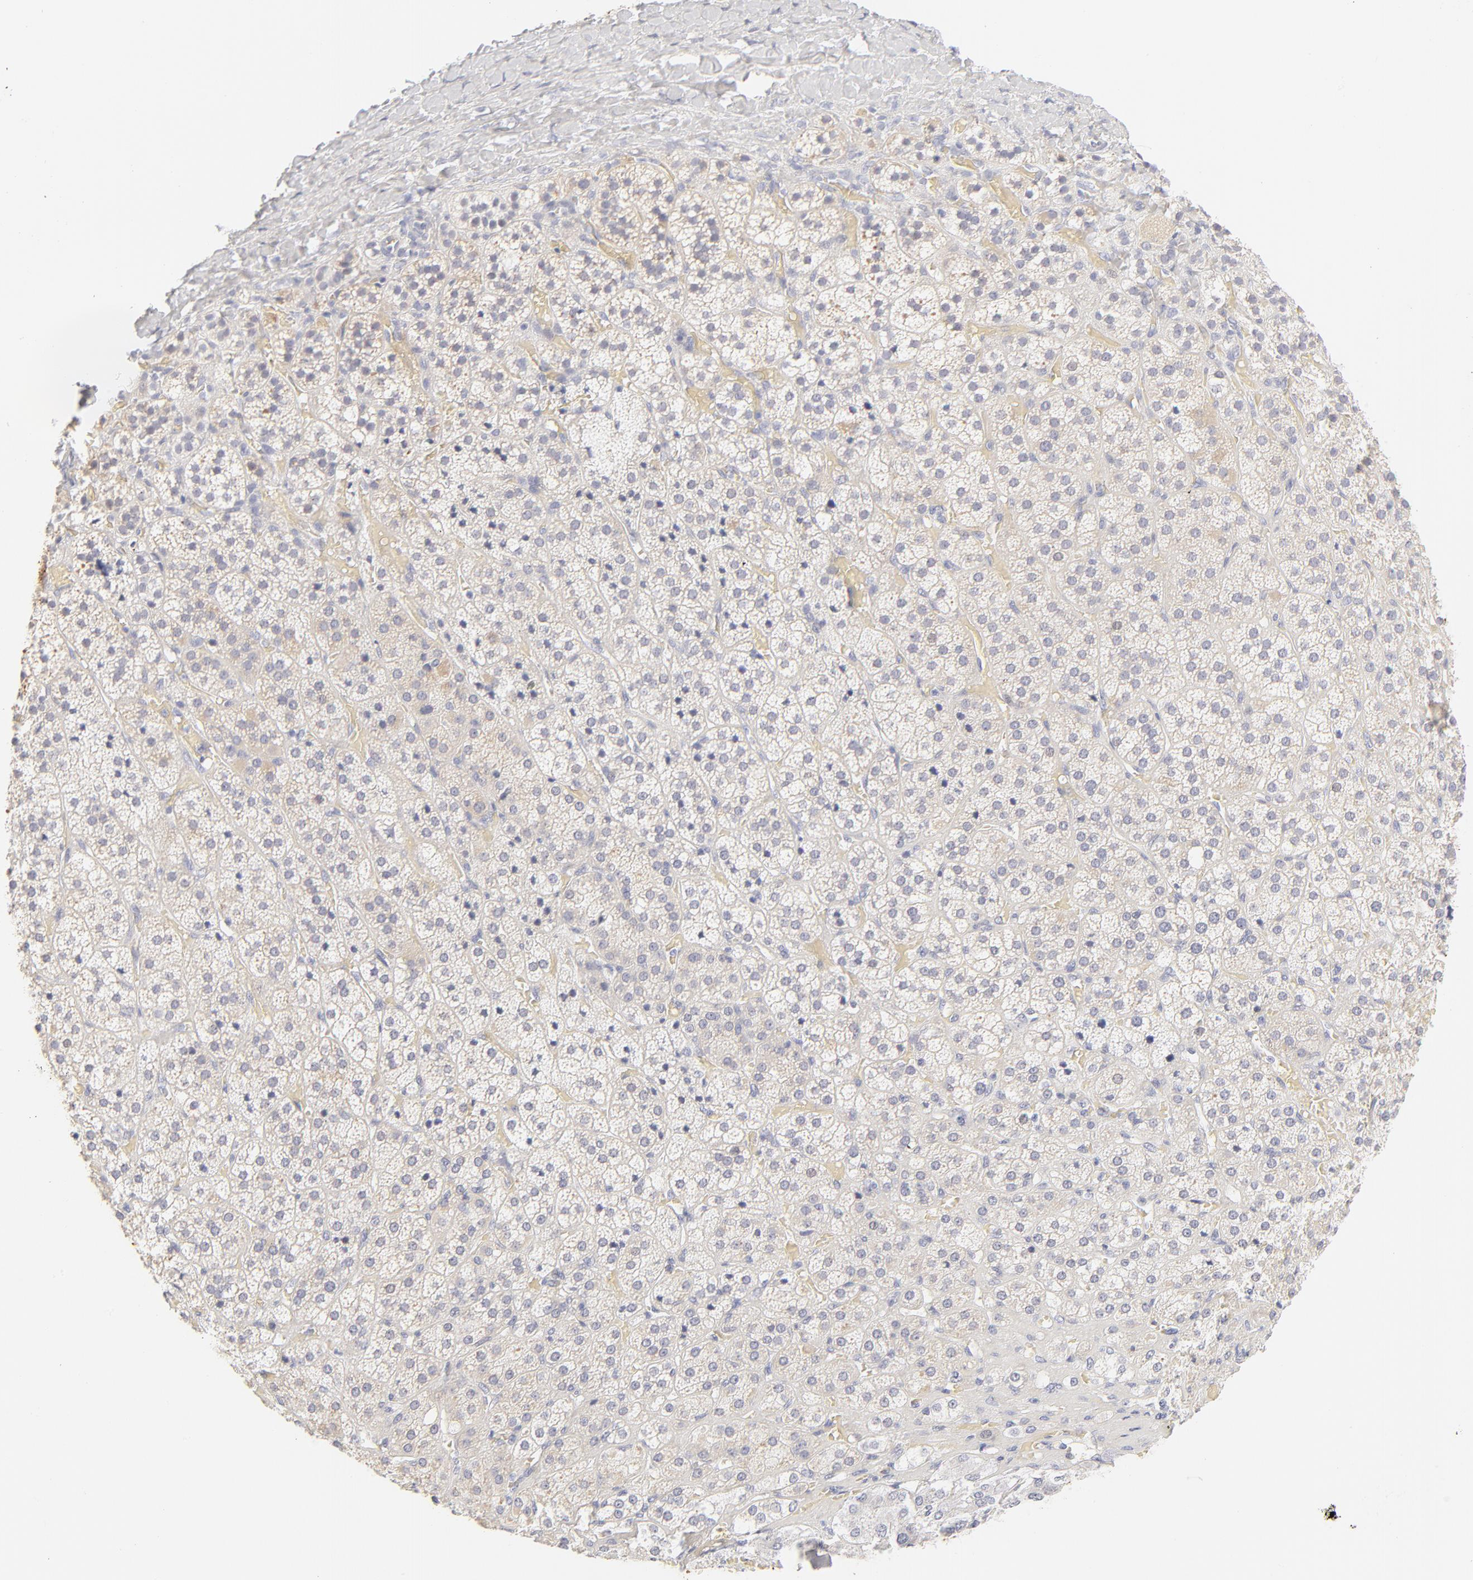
{"staining": {"intensity": "weak", "quantity": "<25%", "location": "cytoplasmic/membranous"}, "tissue": "adrenal gland", "cell_type": "Glandular cells", "image_type": "normal", "snomed": [{"axis": "morphology", "description": "Normal tissue, NOS"}, {"axis": "topography", "description": "Adrenal gland"}], "caption": "An image of adrenal gland stained for a protein shows no brown staining in glandular cells. The staining was performed using DAB to visualize the protein expression in brown, while the nuclei were stained in blue with hematoxylin (Magnification: 20x).", "gene": "NPNT", "patient": {"sex": "female", "age": 71}}